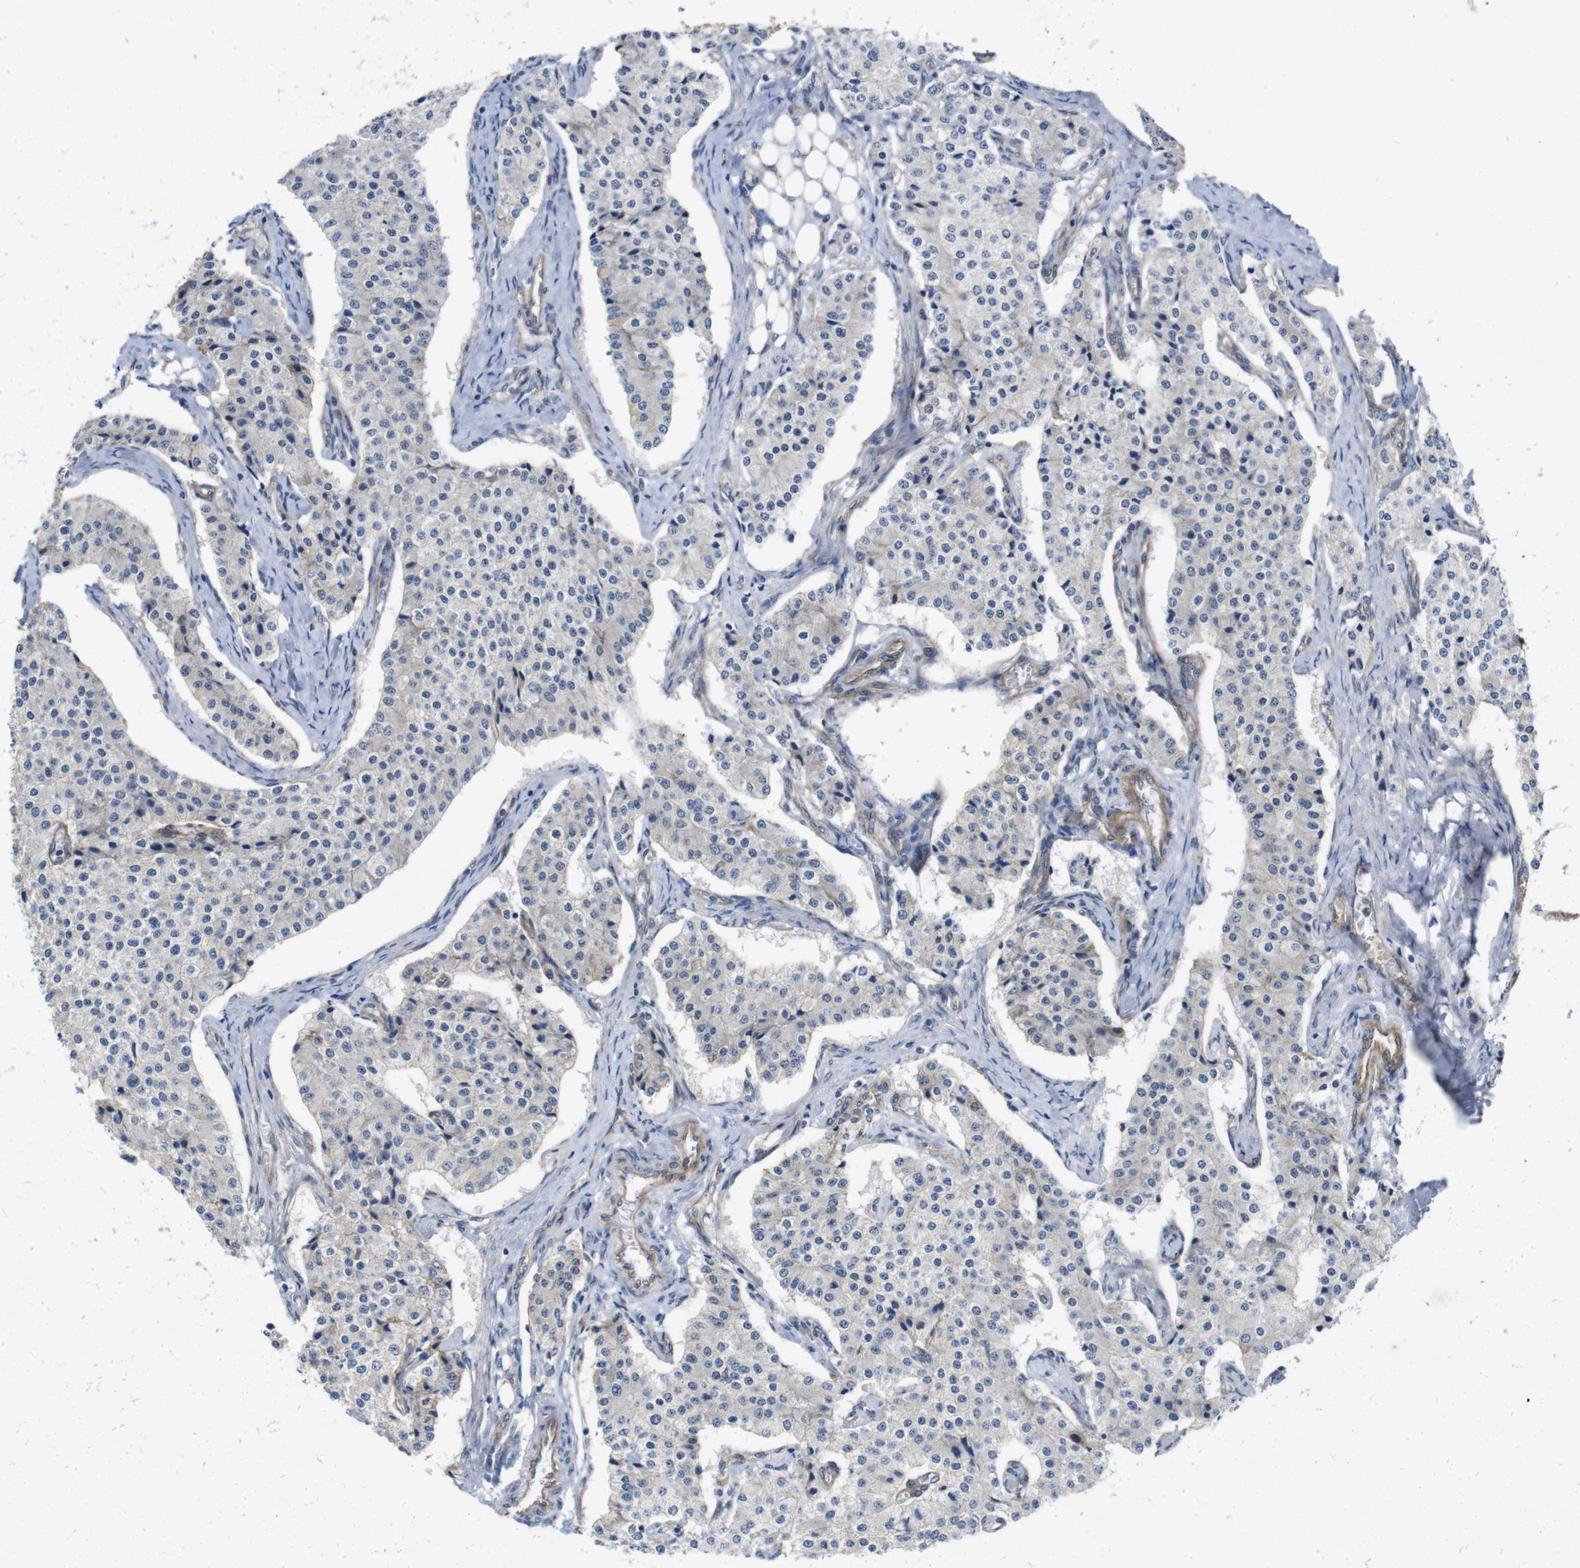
{"staining": {"intensity": "negative", "quantity": "none", "location": "none"}, "tissue": "carcinoid", "cell_type": "Tumor cells", "image_type": "cancer", "snomed": [{"axis": "morphology", "description": "Carcinoid, malignant, NOS"}, {"axis": "topography", "description": "Colon"}], "caption": "Carcinoid (malignant) stained for a protein using immunohistochemistry (IHC) exhibits no expression tumor cells.", "gene": "ZDHHC5", "patient": {"sex": "female", "age": 52}}